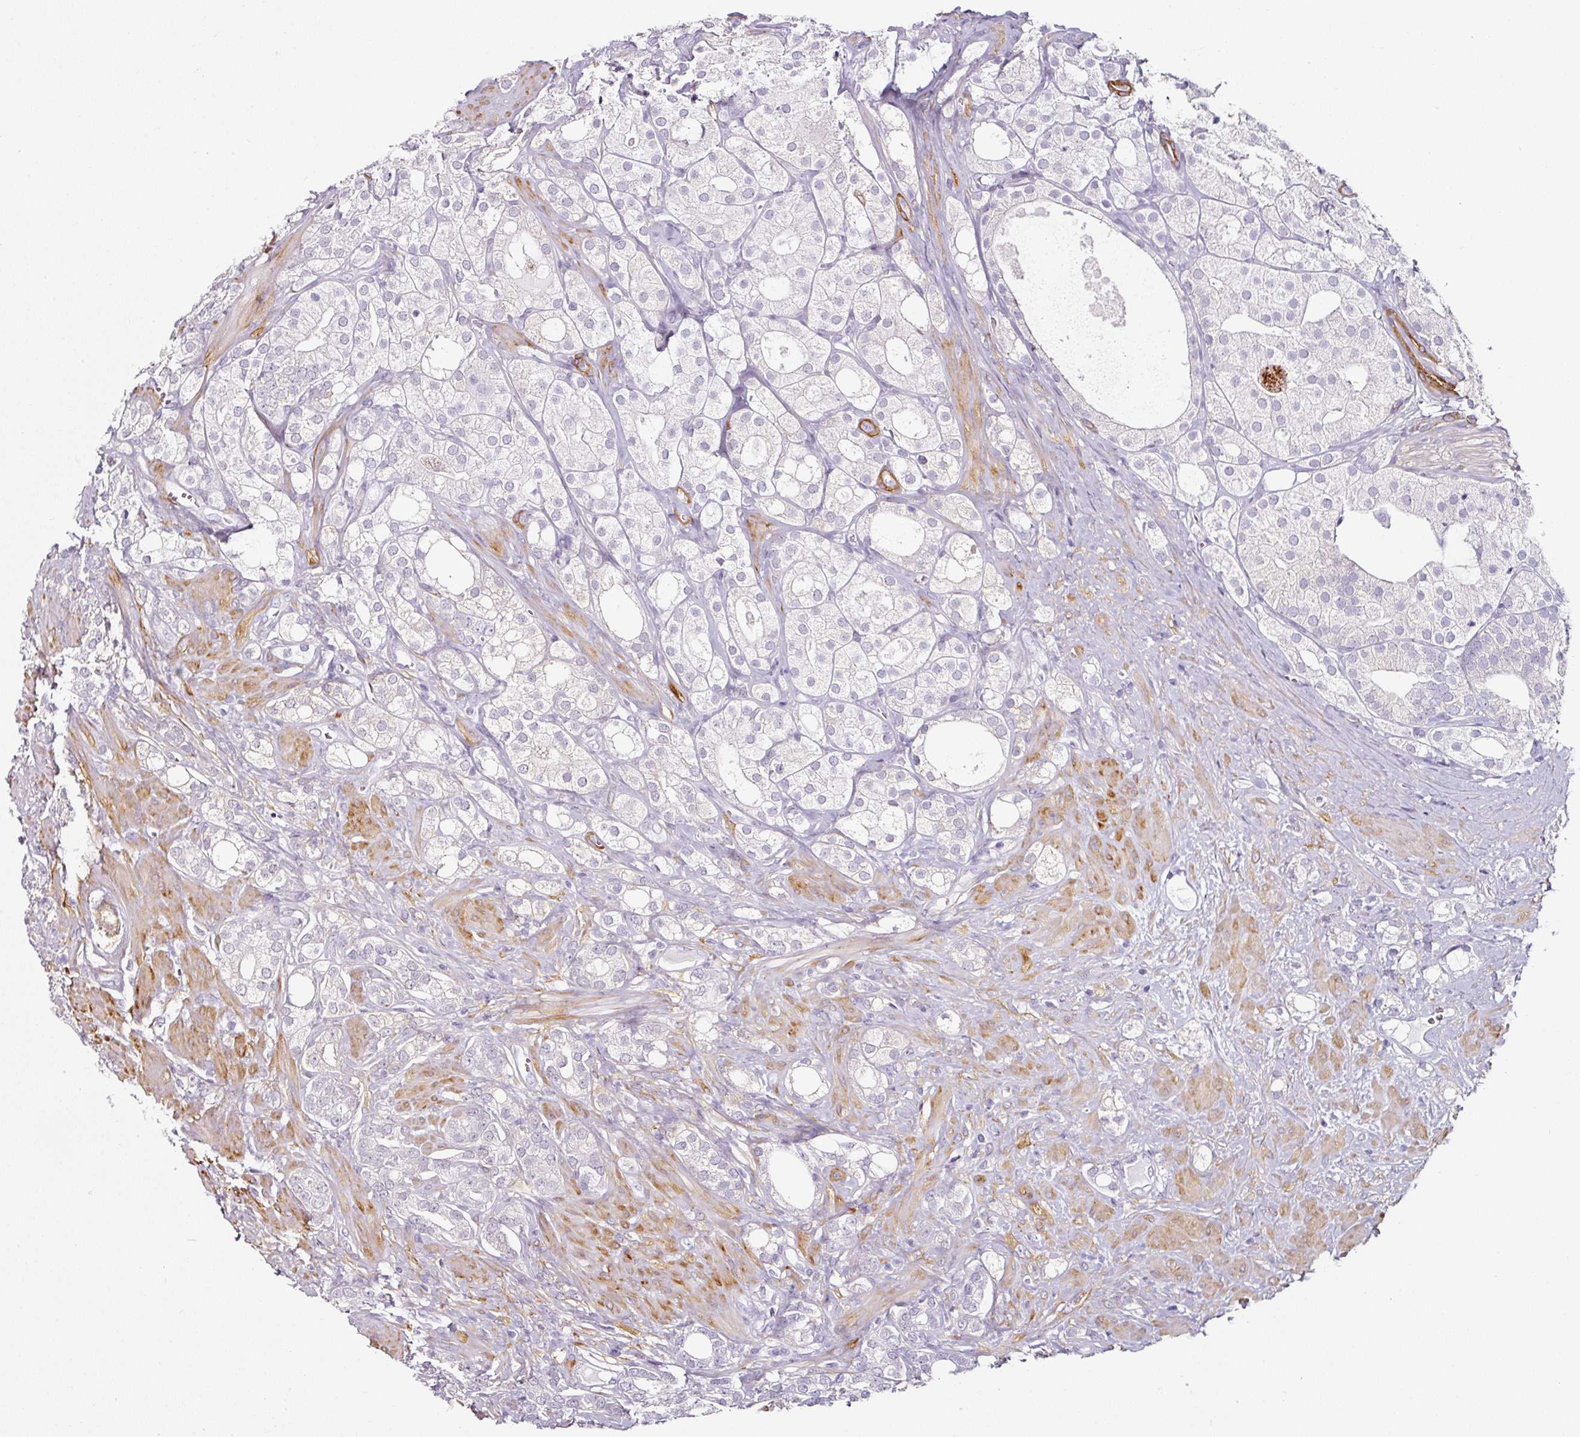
{"staining": {"intensity": "negative", "quantity": "none", "location": "none"}, "tissue": "prostate cancer", "cell_type": "Tumor cells", "image_type": "cancer", "snomed": [{"axis": "morphology", "description": "Adenocarcinoma, High grade"}, {"axis": "topography", "description": "Prostate"}], "caption": "DAB (3,3'-diaminobenzidine) immunohistochemical staining of human prostate adenocarcinoma (high-grade) shows no significant positivity in tumor cells.", "gene": "CAP2", "patient": {"sex": "male", "age": 50}}